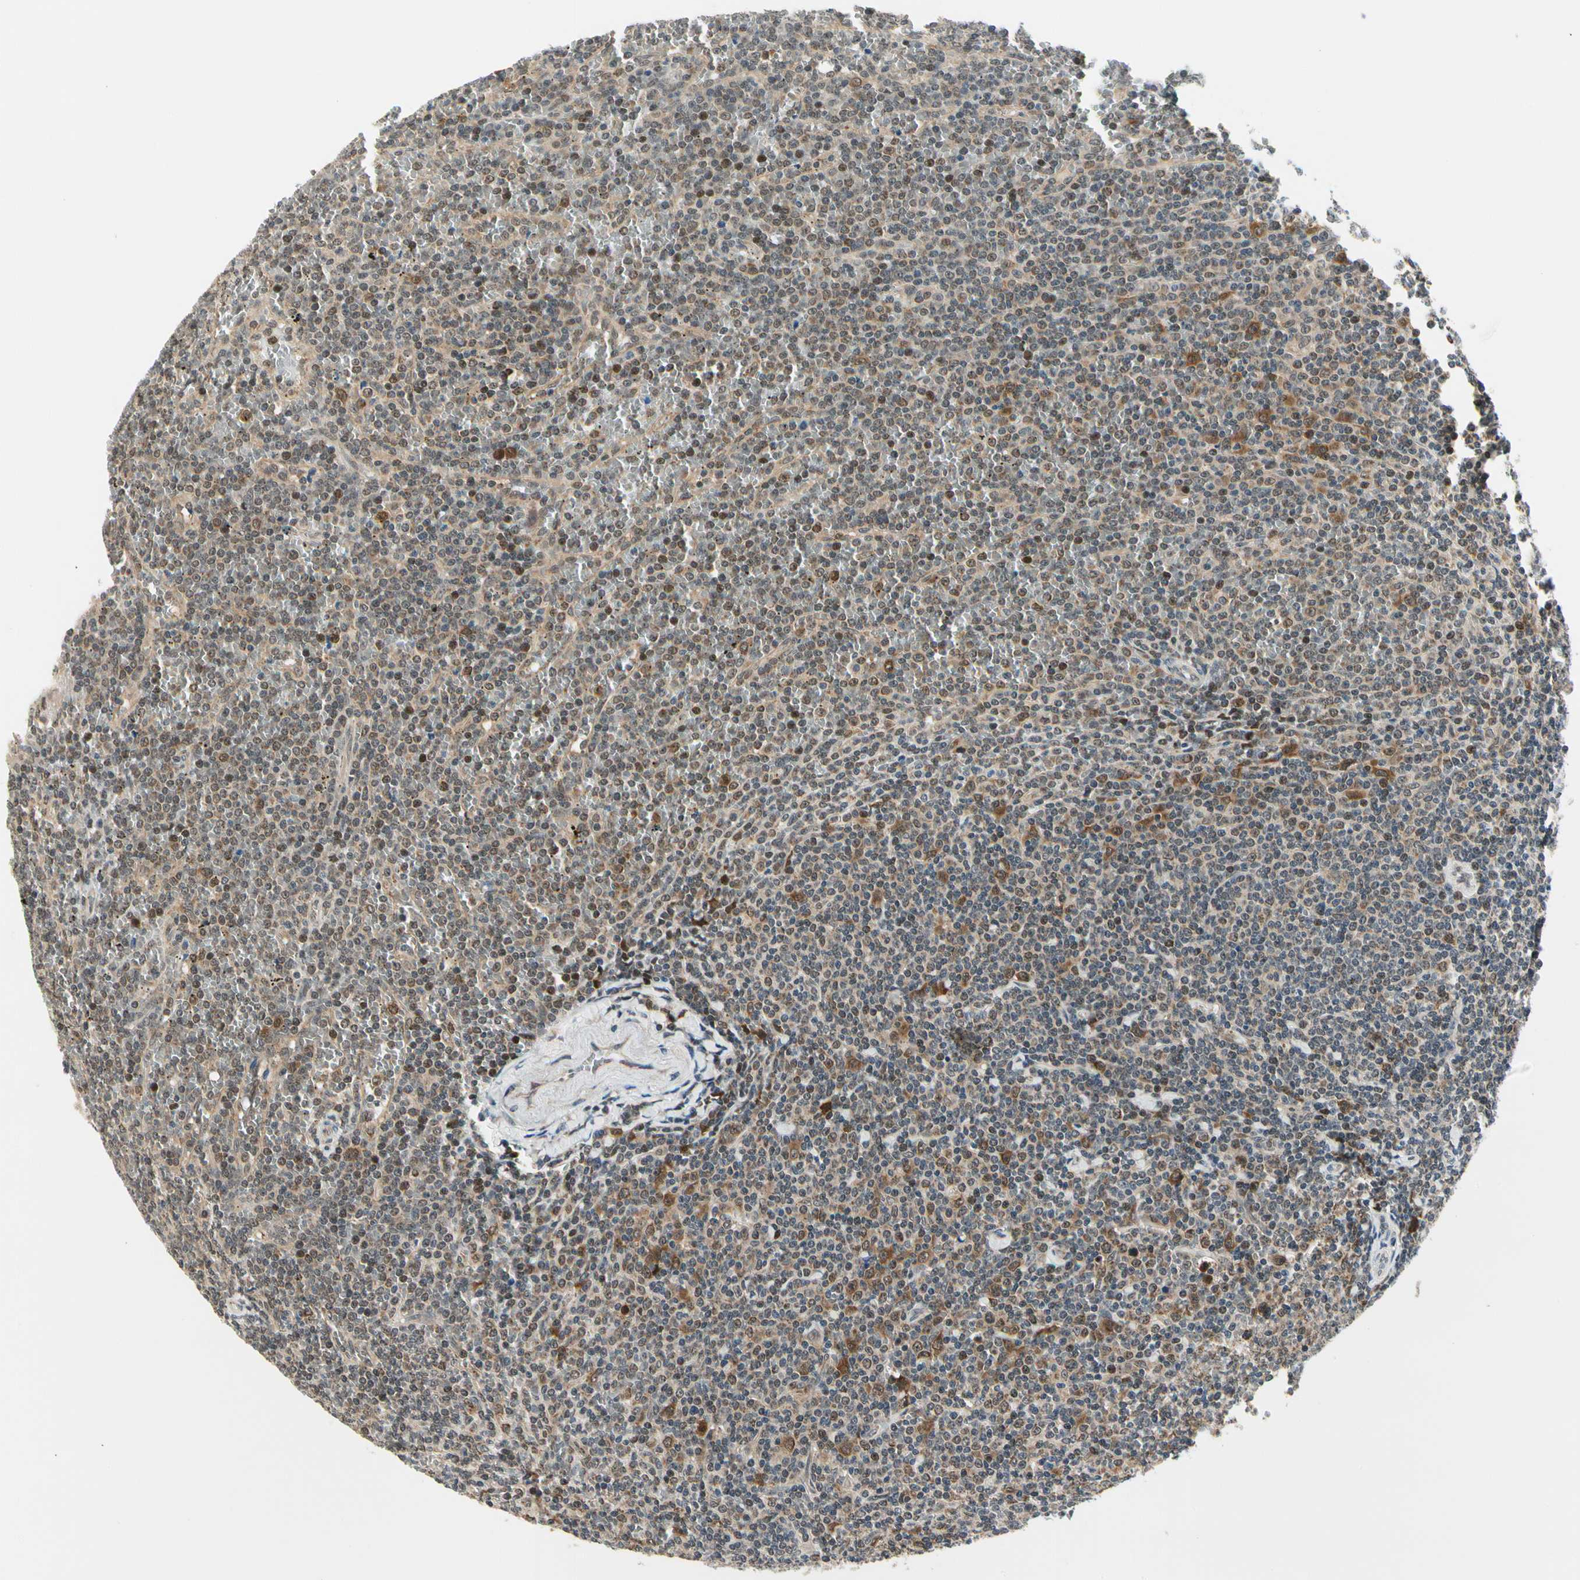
{"staining": {"intensity": "moderate", "quantity": "25%-75%", "location": "cytoplasmic/membranous"}, "tissue": "lymphoma", "cell_type": "Tumor cells", "image_type": "cancer", "snomed": [{"axis": "morphology", "description": "Malignant lymphoma, non-Hodgkin's type, Low grade"}, {"axis": "topography", "description": "Spleen"}], "caption": "Moderate cytoplasmic/membranous protein expression is appreciated in approximately 25%-75% of tumor cells in lymphoma. Nuclei are stained in blue.", "gene": "PDK2", "patient": {"sex": "female", "age": 19}}